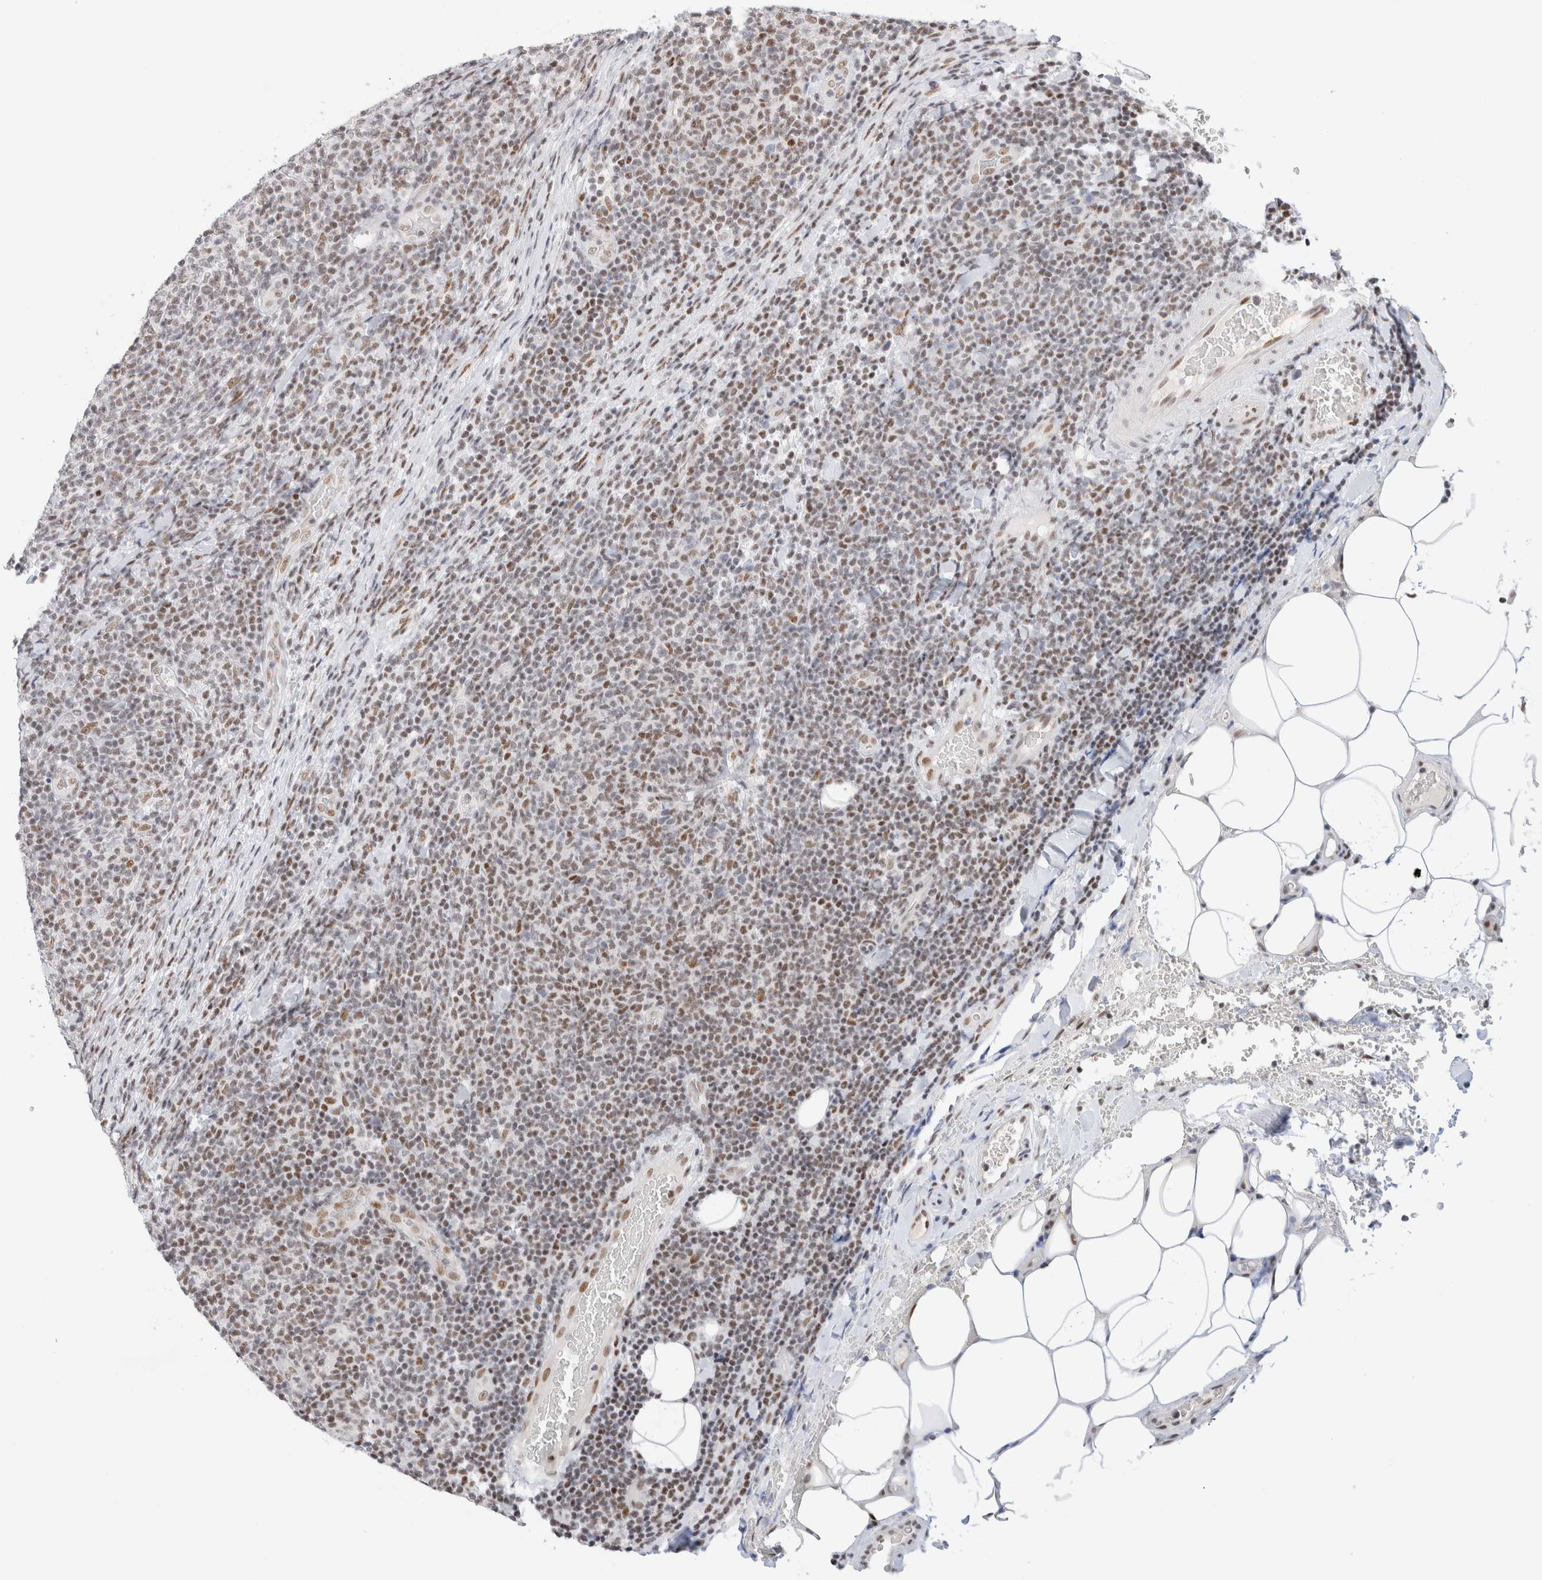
{"staining": {"intensity": "weak", "quantity": "25%-75%", "location": "nuclear"}, "tissue": "lymphoma", "cell_type": "Tumor cells", "image_type": "cancer", "snomed": [{"axis": "morphology", "description": "Malignant lymphoma, non-Hodgkin's type, Low grade"}, {"axis": "topography", "description": "Lymph node"}], "caption": "IHC staining of malignant lymphoma, non-Hodgkin's type (low-grade), which shows low levels of weak nuclear positivity in approximately 25%-75% of tumor cells indicating weak nuclear protein staining. The staining was performed using DAB (3,3'-diaminobenzidine) (brown) for protein detection and nuclei were counterstained in hematoxylin (blue).", "gene": "ZNF282", "patient": {"sex": "male", "age": 66}}